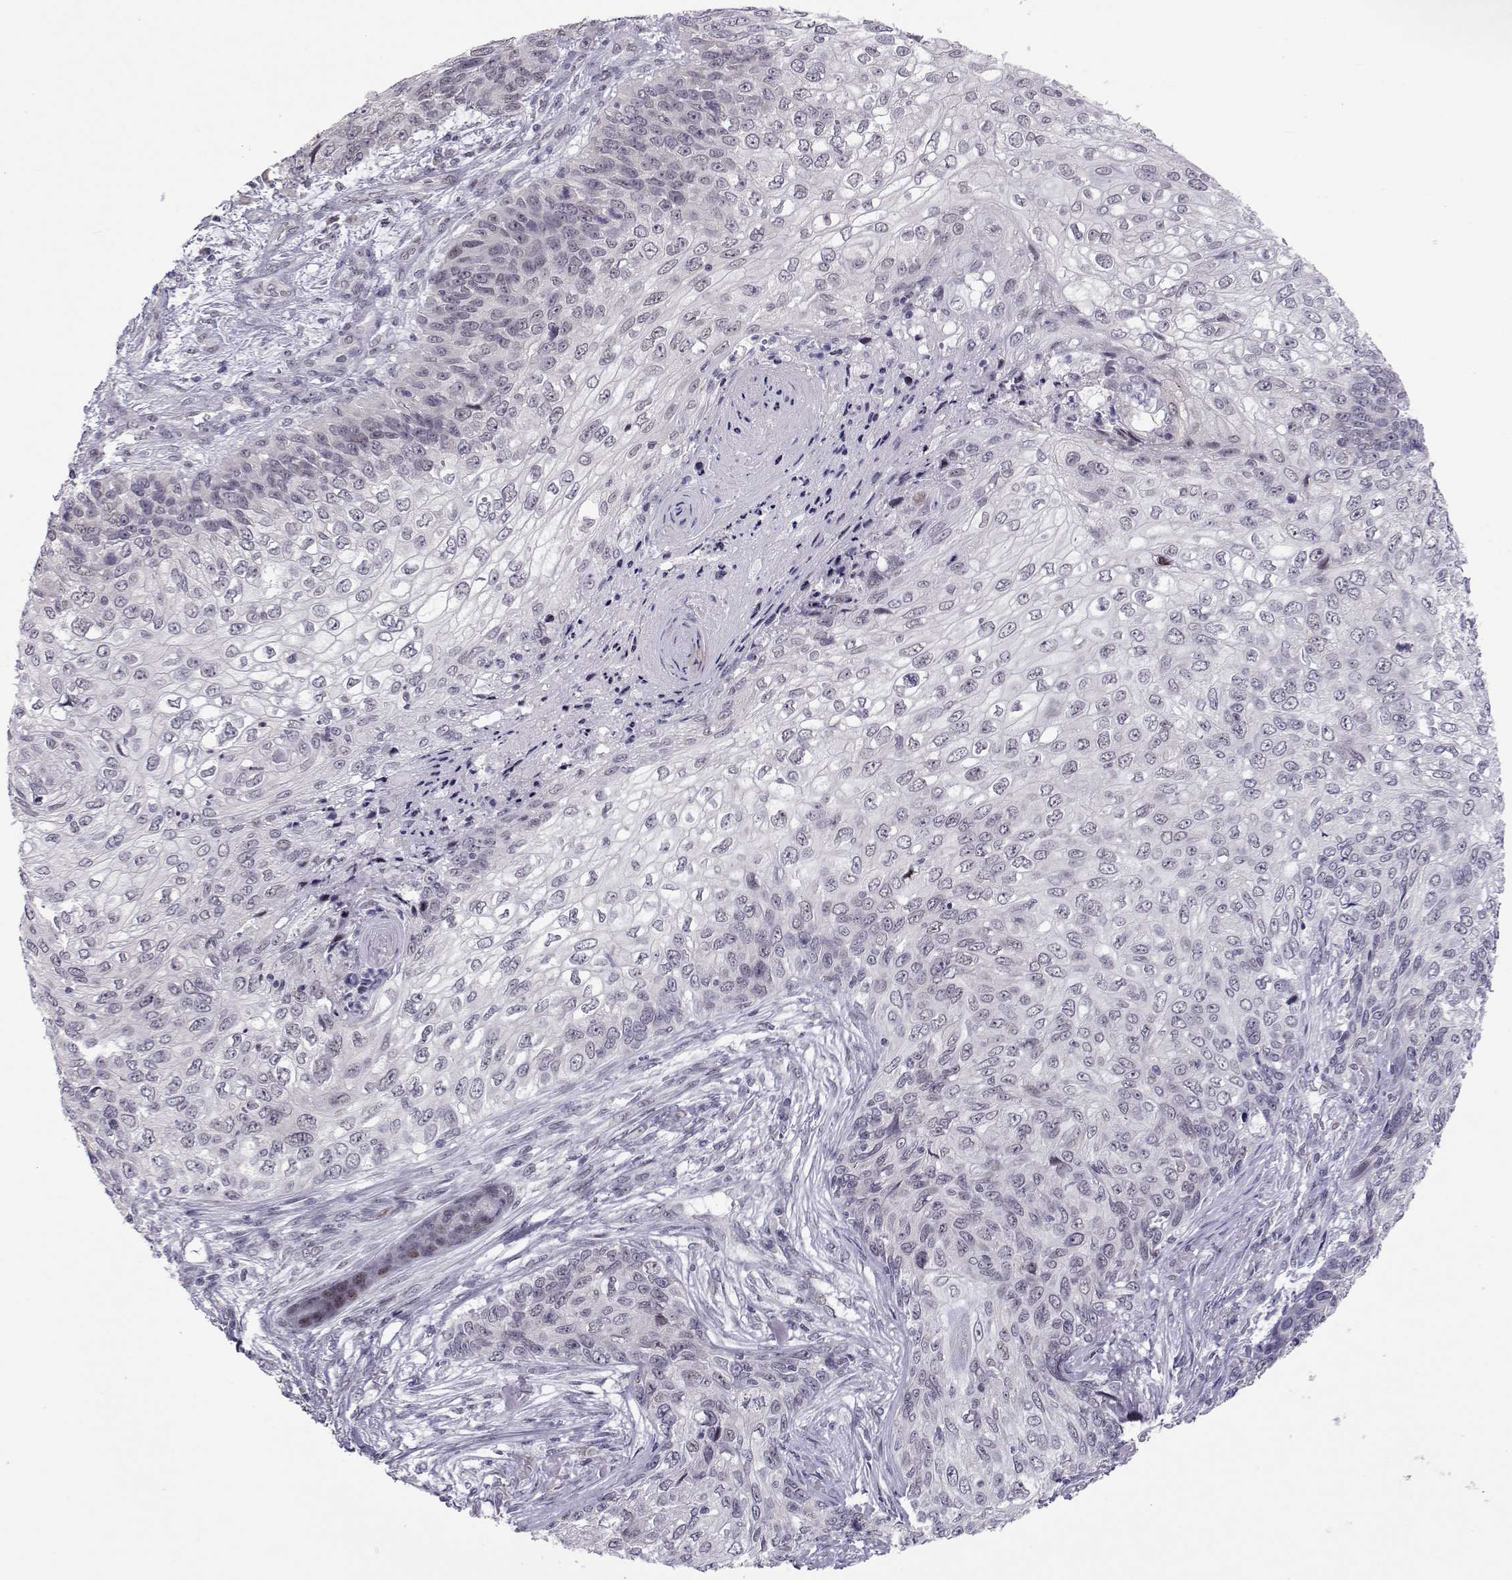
{"staining": {"intensity": "negative", "quantity": "none", "location": "none"}, "tissue": "skin cancer", "cell_type": "Tumor cells", "image_type": "cancer", "snomed": [{"axis": "morphology", "description": "Squamous cell carcinoma, NOS"}, {"axis": "topography", "description": "Skin"}], "caption": "An image of human skin cancer (squamous cell carcinoma) is negative for staining in tumor cells.", "gene": "SIX6", "patient": {"sex": "male", "age": 92}}